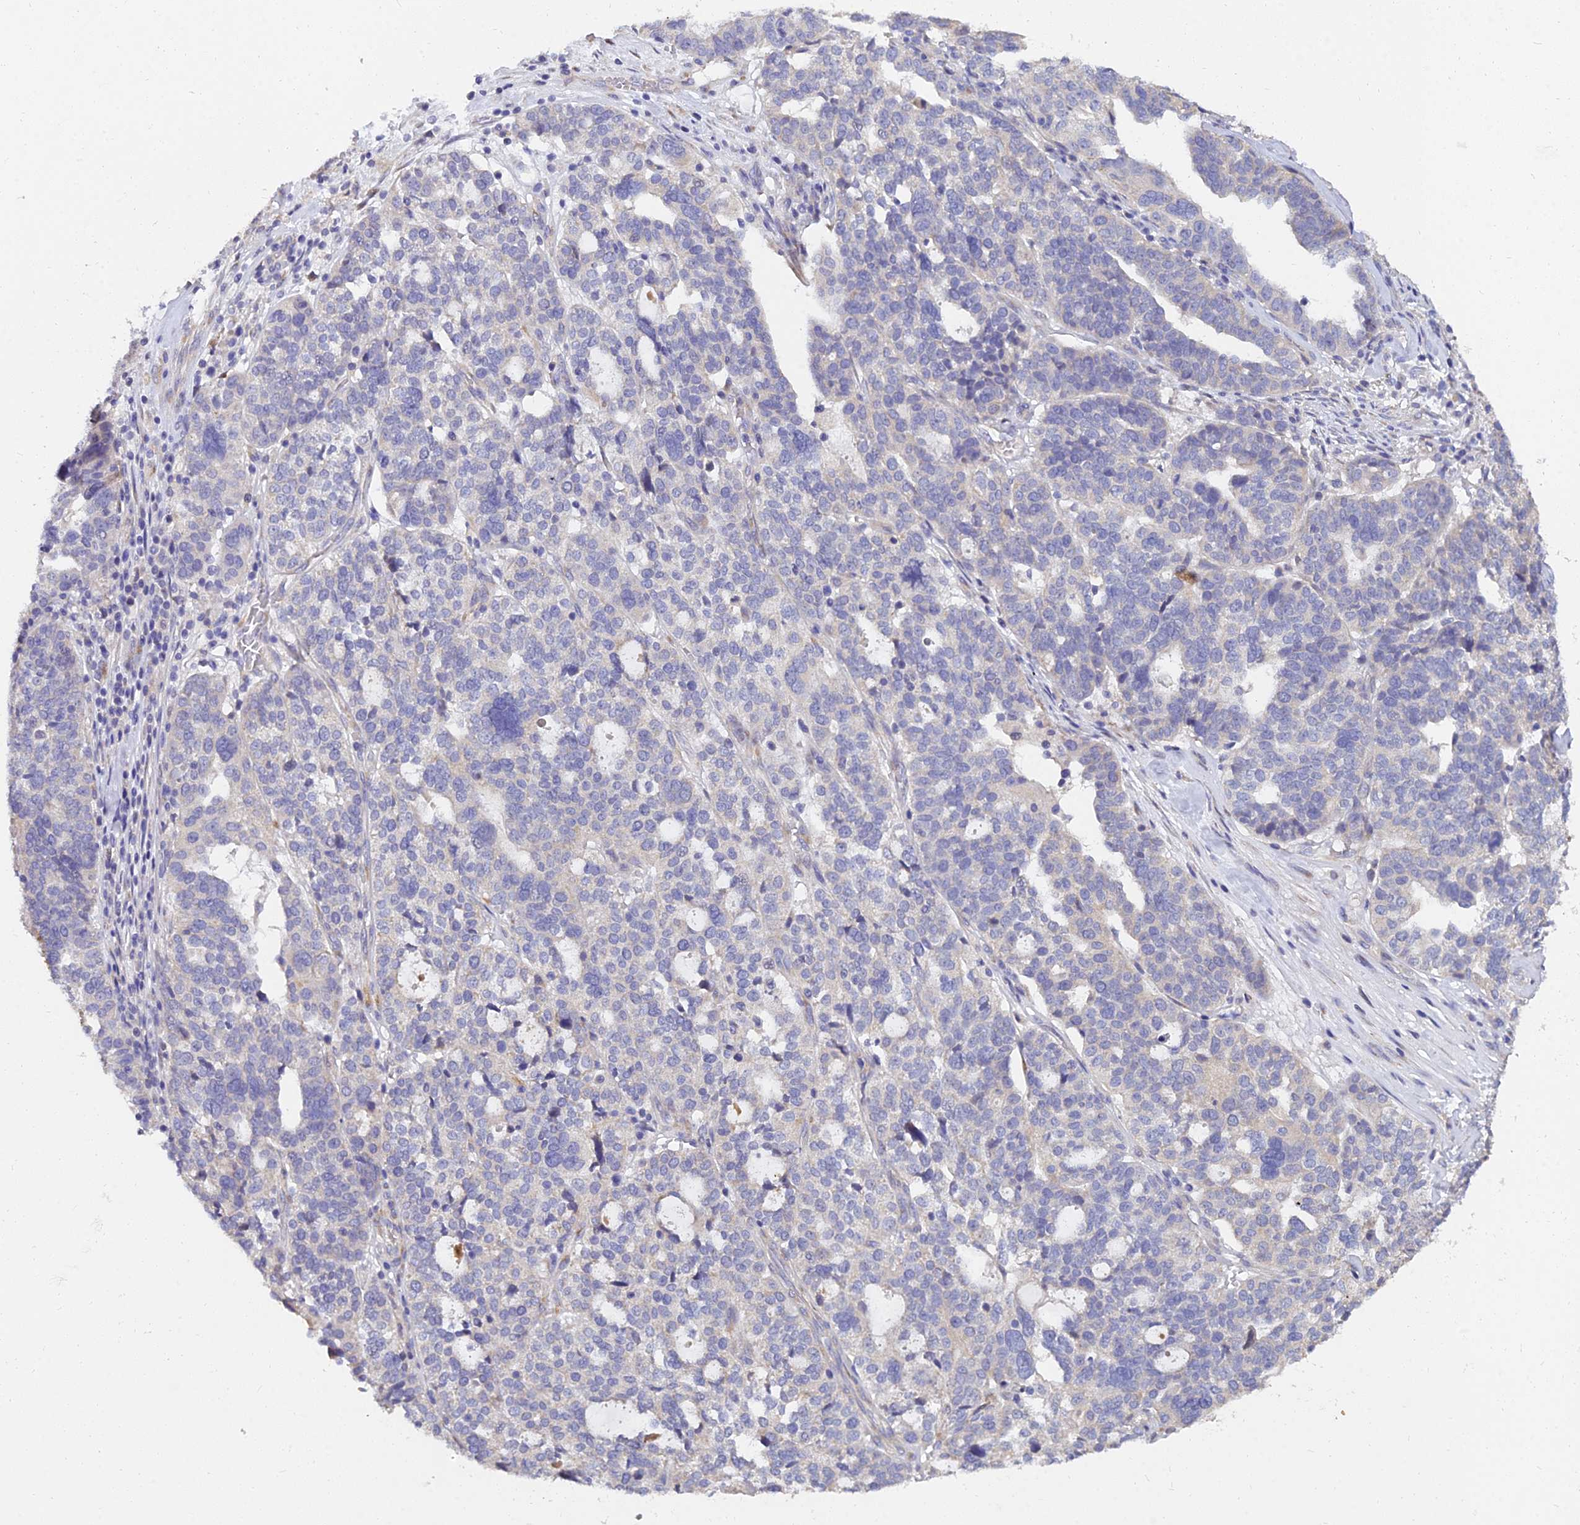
{"staining": {"intensity": "negative", "quantity": "none", "location": "none"}, "tissue": "ovarian cancer", "cell_type": "Tumor cells", "image_type": "cancer", "snomed": [{"axis": "morphology", "description": "Cystadenocarcinoma, serous, NOS"}, {"axis": "topography", "description": "Ovary"}], "caption": "High magnification brightfield microscopy of ovarian cancer (serous cystadenocarcinoma) stained with DAB (brown) and counterstained with hematoxylin (blue): tumor cells show no significant positivity.", "gene": "ARL8B", "patient": {"sex": "female", "age": 59}}